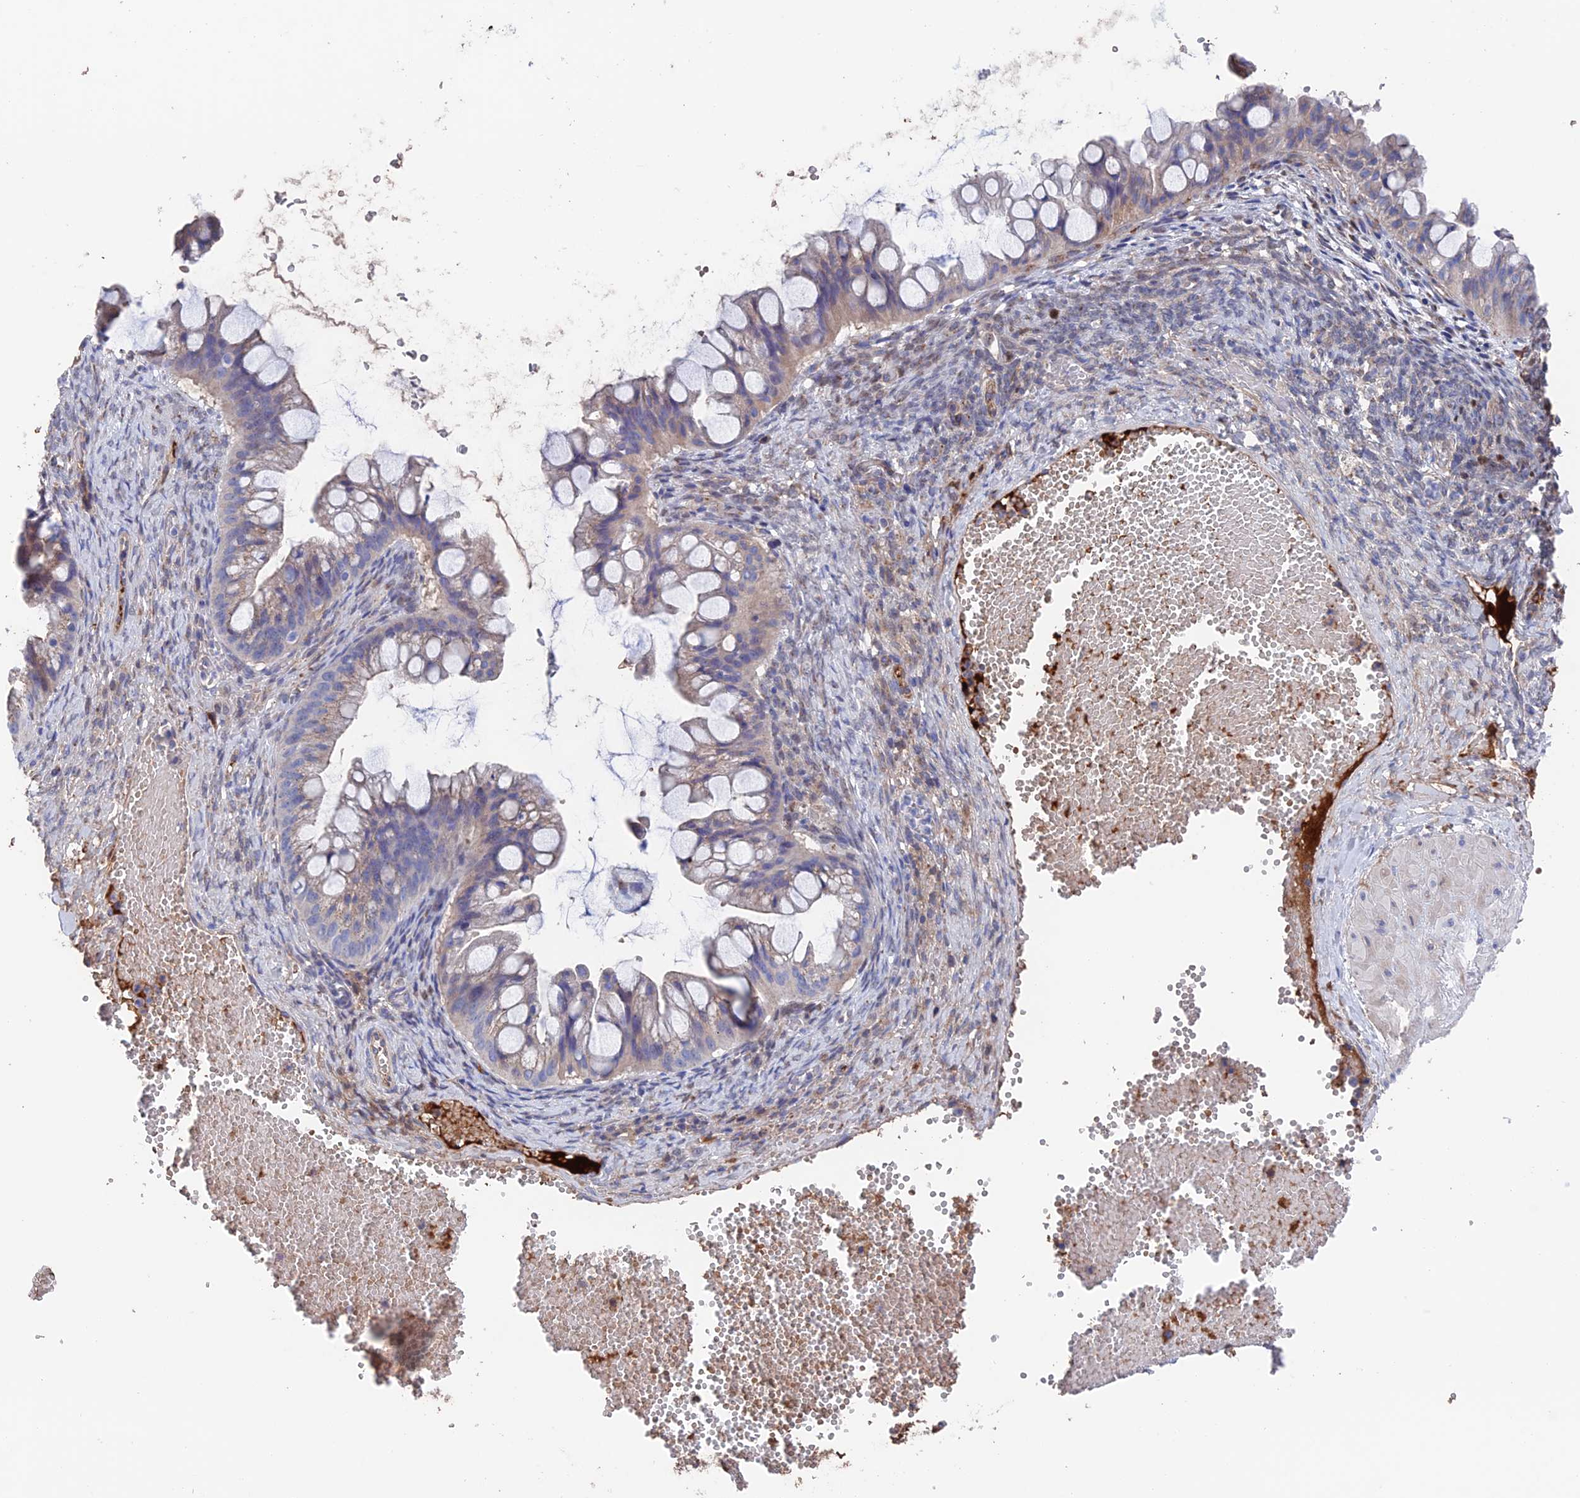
{"staining": {"intensity": "weak", "quantity": "<25%", "location": "cytoplasmic/membranous"}, "tissue": "ovarian cancer", "cell_type": "Tumor cells", "image_type": "cancer", "snomed": [{"axis": "morphology", "description": "Cystadenocarcinoma, mucinous, NOS"}, {"axis": "topography", "description": "Ovary"}], "caption": "Ovarian cancer (mucinous cystadenocarcinoma) was stained to show a protein in brown. There is no significant staining in tumor cells.", "gene": "HPF1", "patient": {"sex": "female", "age": 73}}